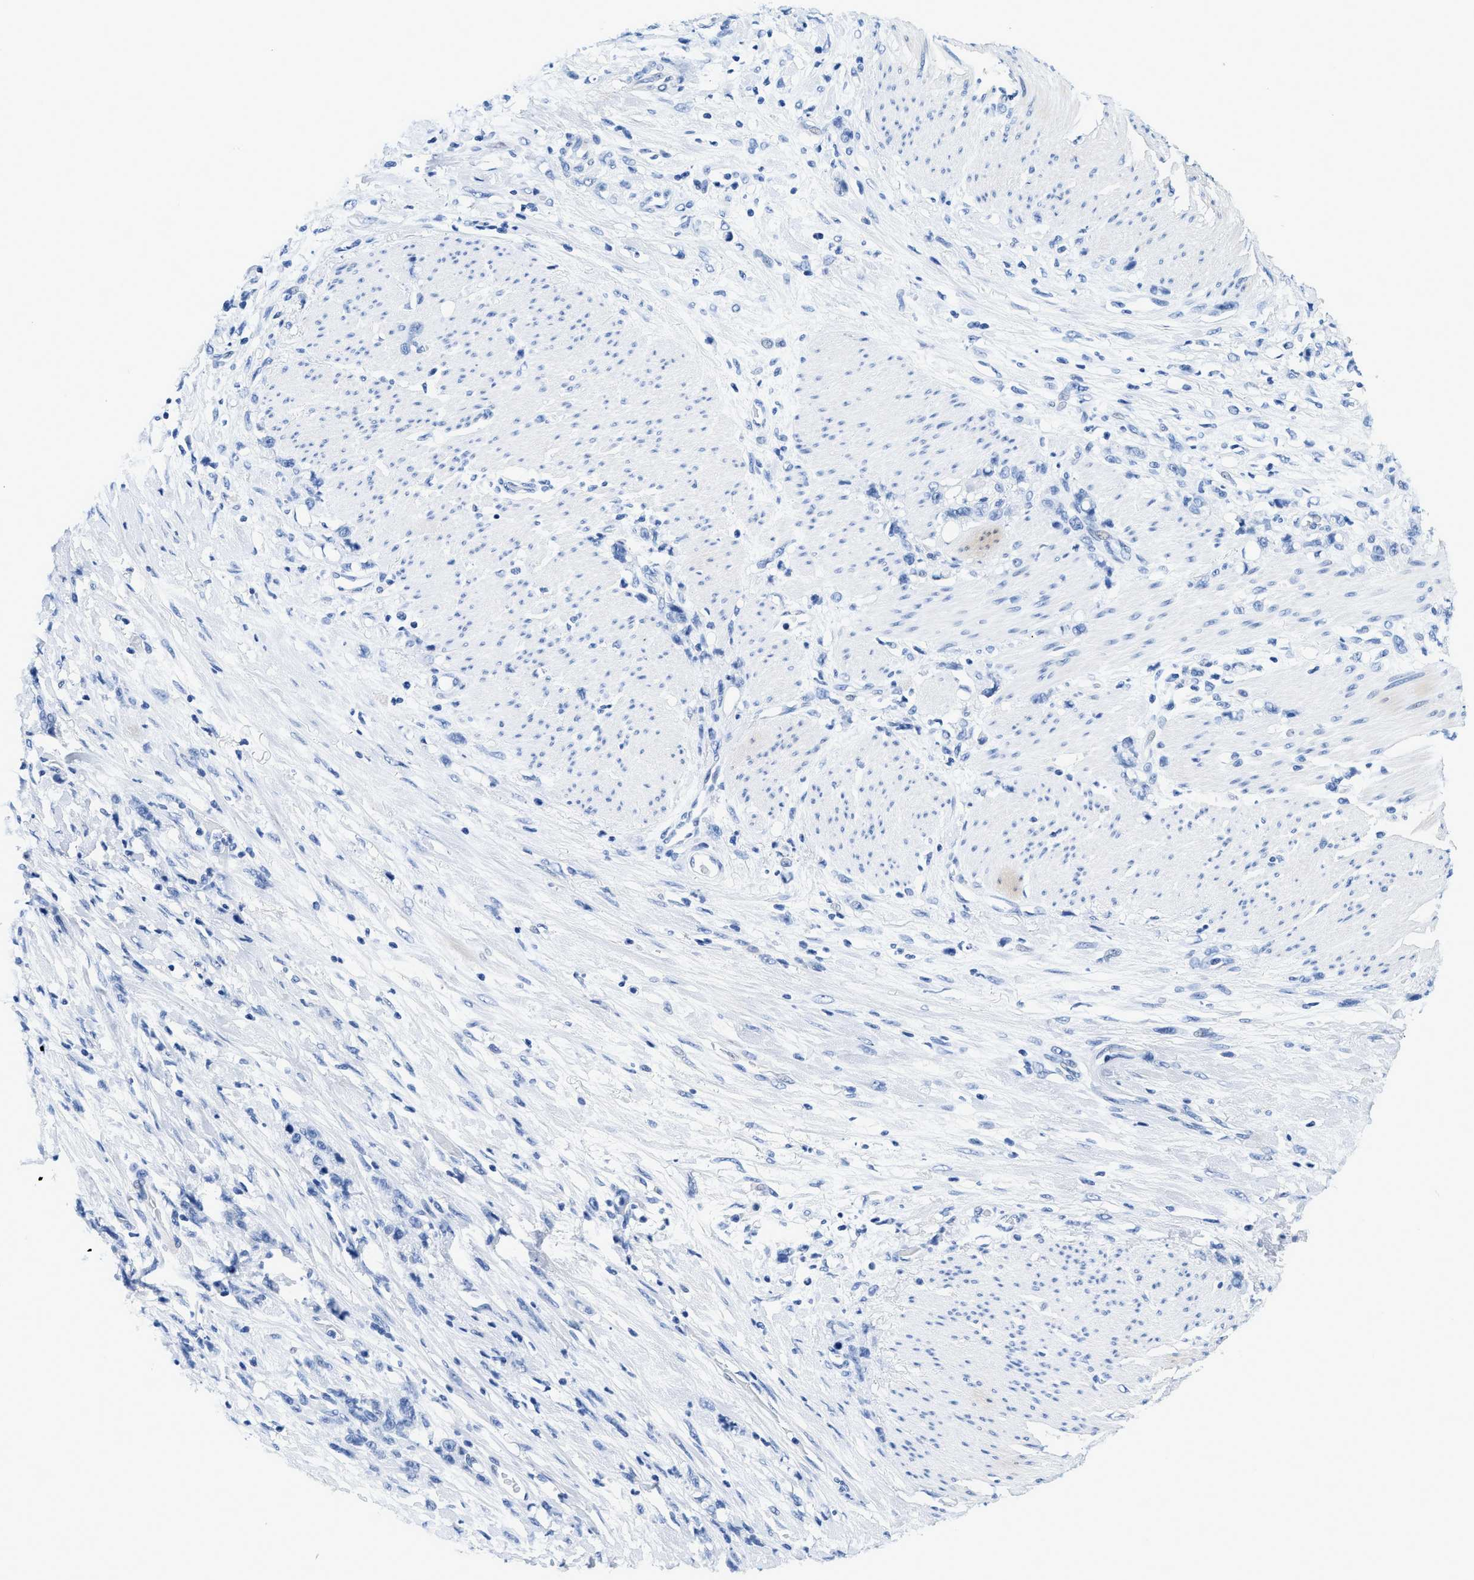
{"staining": {"intensity": "negative", "quantity": "none", "location": "none"}, "tissue": "stomach cancer", "cell_type": "Tumor cells", "image_type": "cancer", "snomed": [{"axis": "morphology", "description": "Adenocarcinoma, NOS"}, {"axis": "topography", "description": "Stomach, lower"}], "caption": "Immunohistochemical staining of stomach cancer demonstrates no significant staining in tumor cells.", "gene": "GSN", "patient": {"sex": "male", "age": 88}}